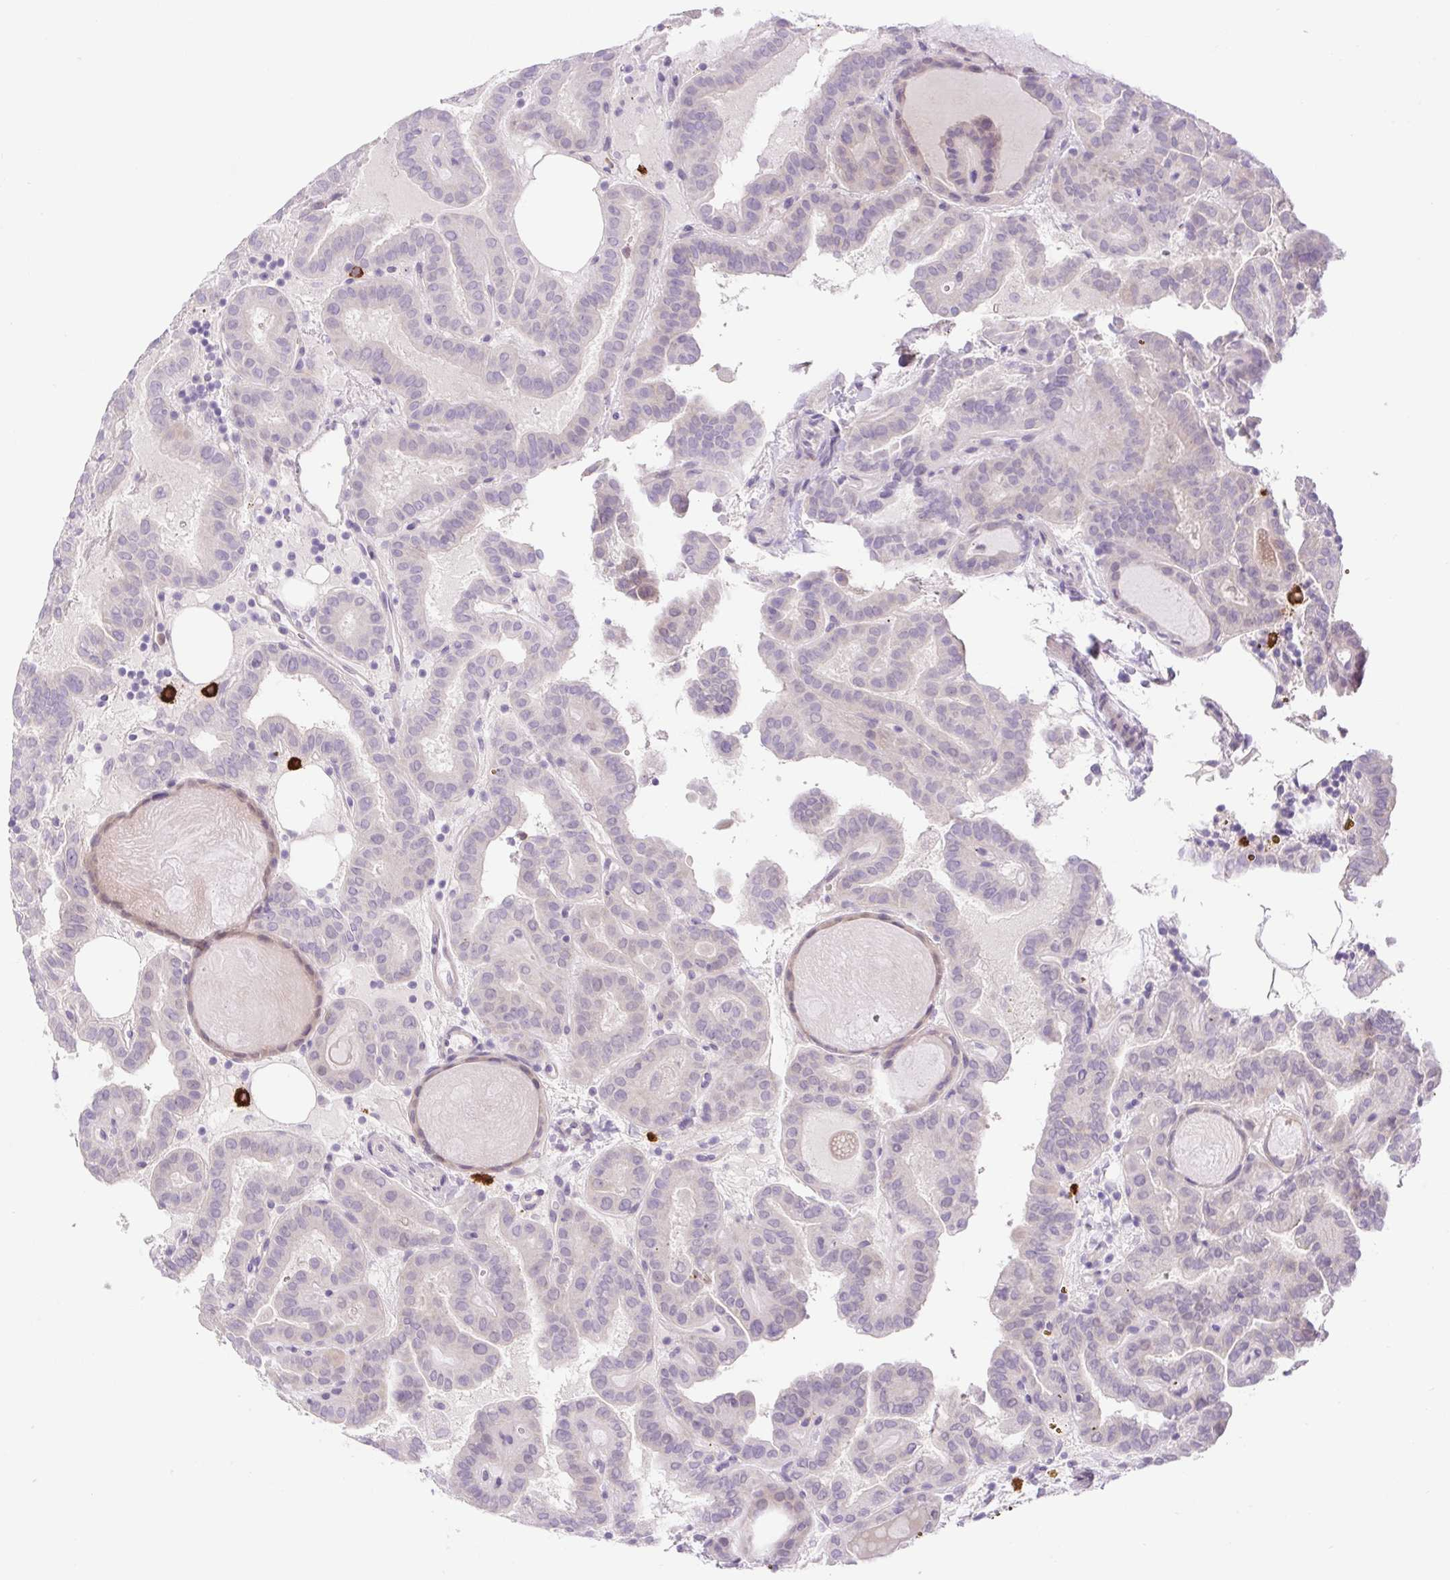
{"staining": {"intensity": "negative", "quantity": "none", "location": "none"}, "tissue": "thyroid cancer", "cell_type": "Tumor cells", "image_type": "cancer", "snomed": [{"axis": "morphology", "description": "Papillary adenocarcinoma, NOS"}, {"axis": "topography", "description": "Thyroid gland"}], "caption": "This is an IHC micrograph of thyroid cancer. There is no expression in tumor cells.", "gene": "FAM177B", "patient": {"sex": "female", "age": 46}}